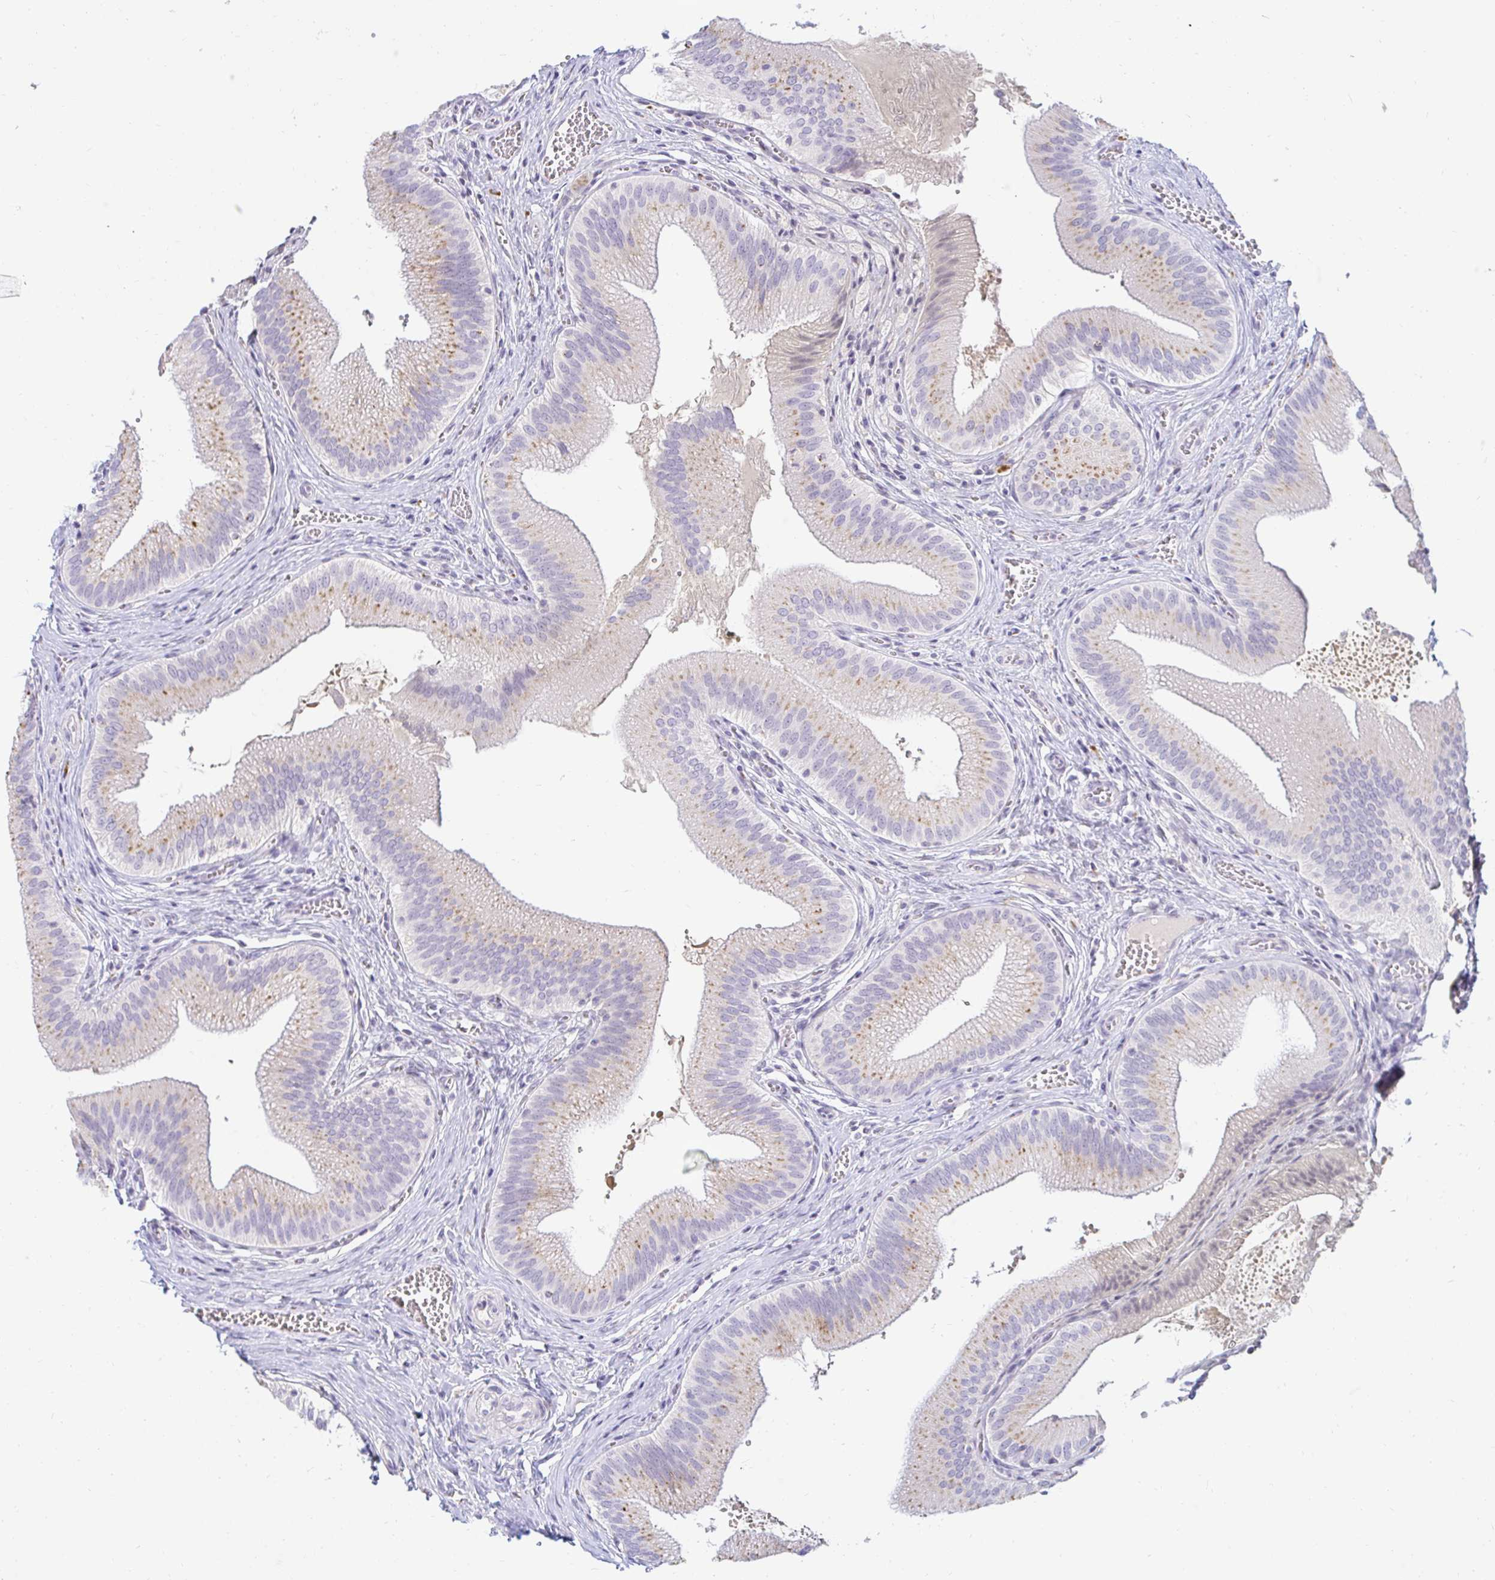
{"staining": {"intensity": "weak", "quantity": "25%-75%", "location": "cytoplasmic/membranous"}, "tissue": "gallbladder", "cell_type": "Glandular cells", "image_type": "normal", "snomed": [{"axis": "morphology", "description": "Normal tissue, NOS"}, {"axis": "topography", "description": "Gallbladder"}], "caption": "The histopathology image reveals a brown stain indicating the presence of a protein in the cytoplasmic/membranous of glandular cells in gallbladder.", "gene": "OR51D1", "patient": {"sex": "male", "age": 17}}